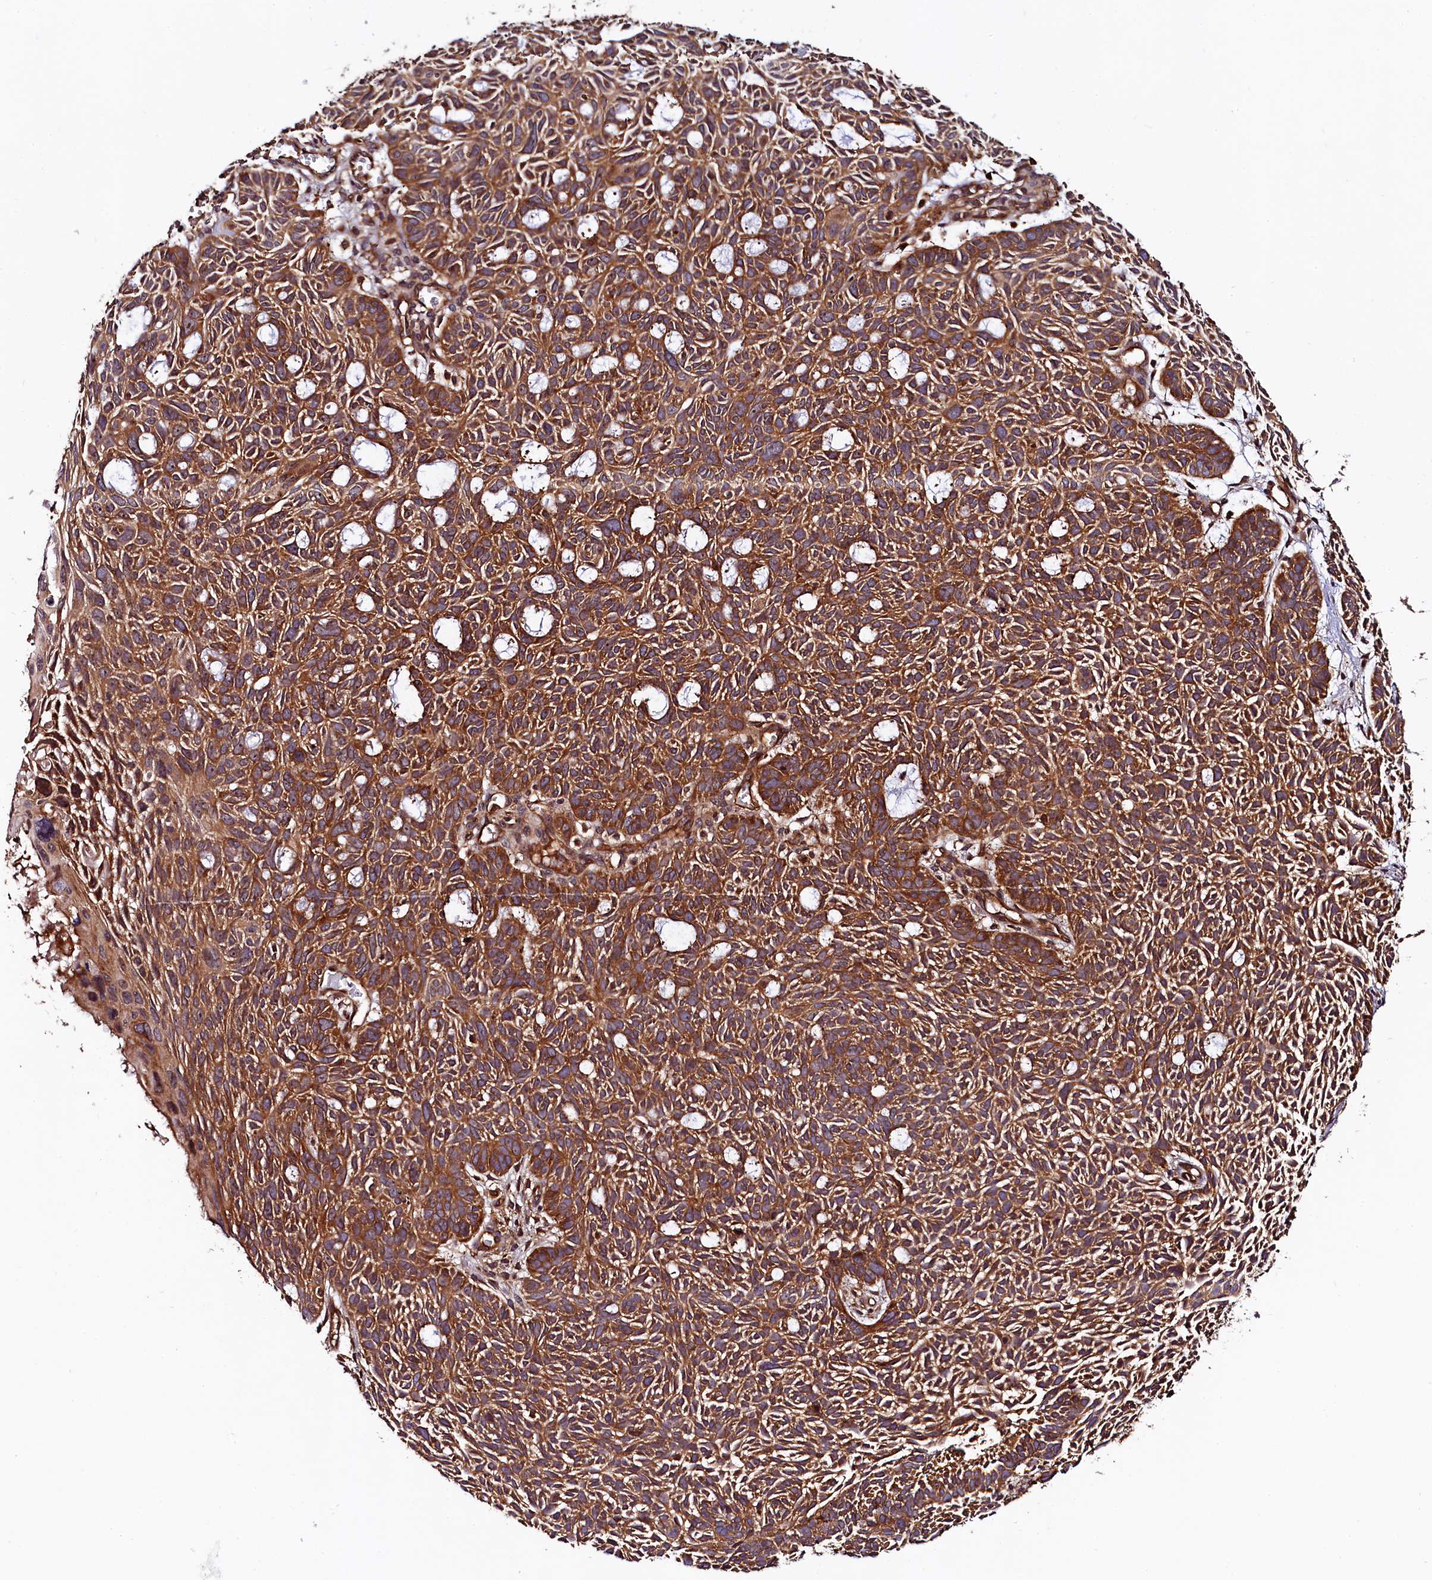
{"staining": {"intensity": "strong", "quantity": ">75%", "location": "cytoplasmic/membranous"}, "tissue": "skin cancer", "cell_type": "Tumor cells", "image_type": "cancer", "snomed": [{"axis": "morphology", "description": "Basal cell carcinoma"}, {"axis": "topography", "description": "Skin"}], "caption": "Protein staining shows strong cytoplasmic/membranous expression in approximately >75% of tumor cells in basal cell carcinoma (skin).", "gene": "VPS35", "patient": {"sex": "male", "age": 69}}